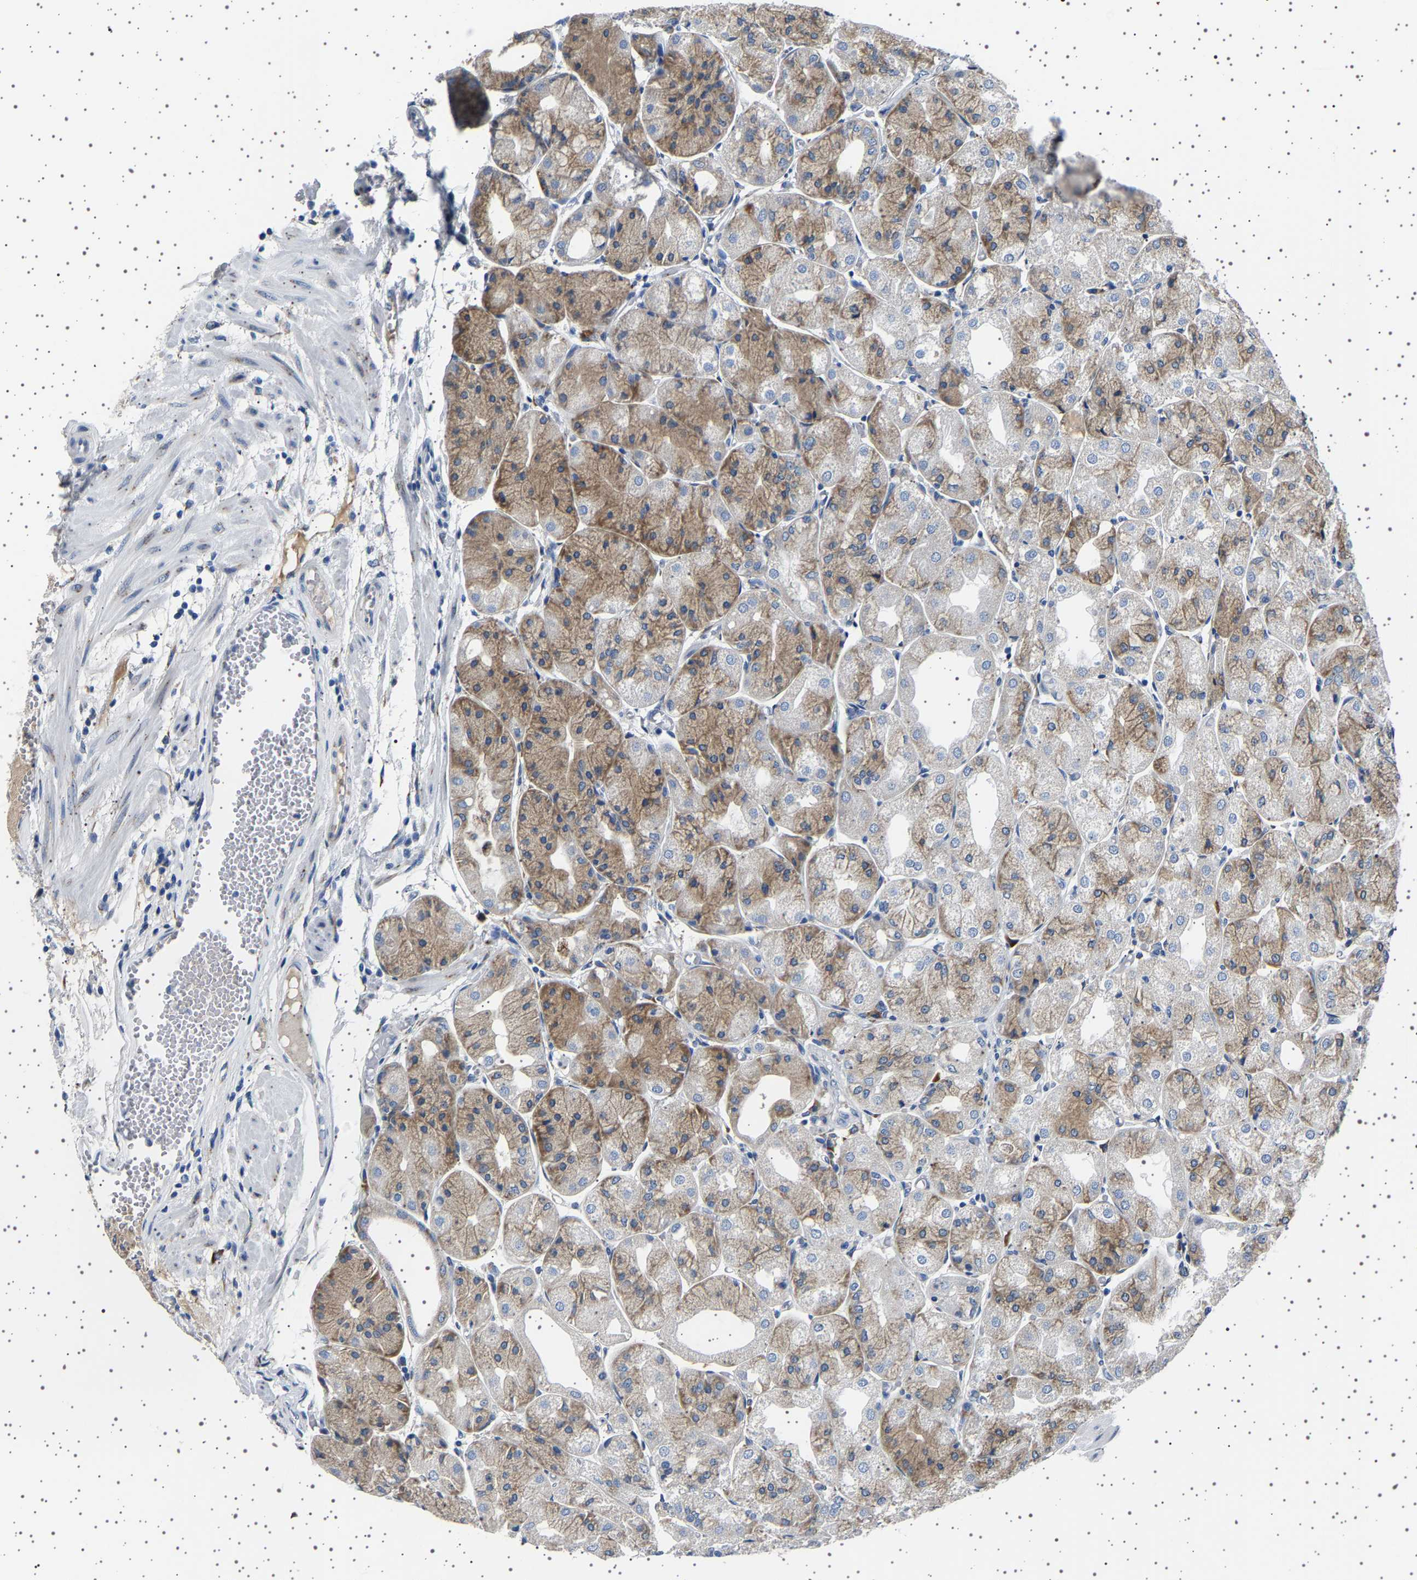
{"staining": {"intensity": "moderate", "quantity": "25%-75%", "location": "cytoplasmic/membranous"}, "tissue": "stomach", "cell_type": "Glandular cells", "image_type": "normal", "snomed": [{"axis": "morphology", "description": "Normal tissue, NOS"}, {"axis": "topography", "description": "Stomach, upper"}], "caption": "DAB immunohistochemical staining of unremarkable human stomach demonstrates moderate cytoplasmic/membranous protein positivity in approximately 25%-75% of glandular cells. The staining was performed using DAB (3,3'-diaminobenzidine) to visualize the protein expression in brown, while the nuclei were stained in blue with hematoxylin (Magnification: 20x).", "gene": "FTCD", "patient": {"sex": "male", "age": 72}}